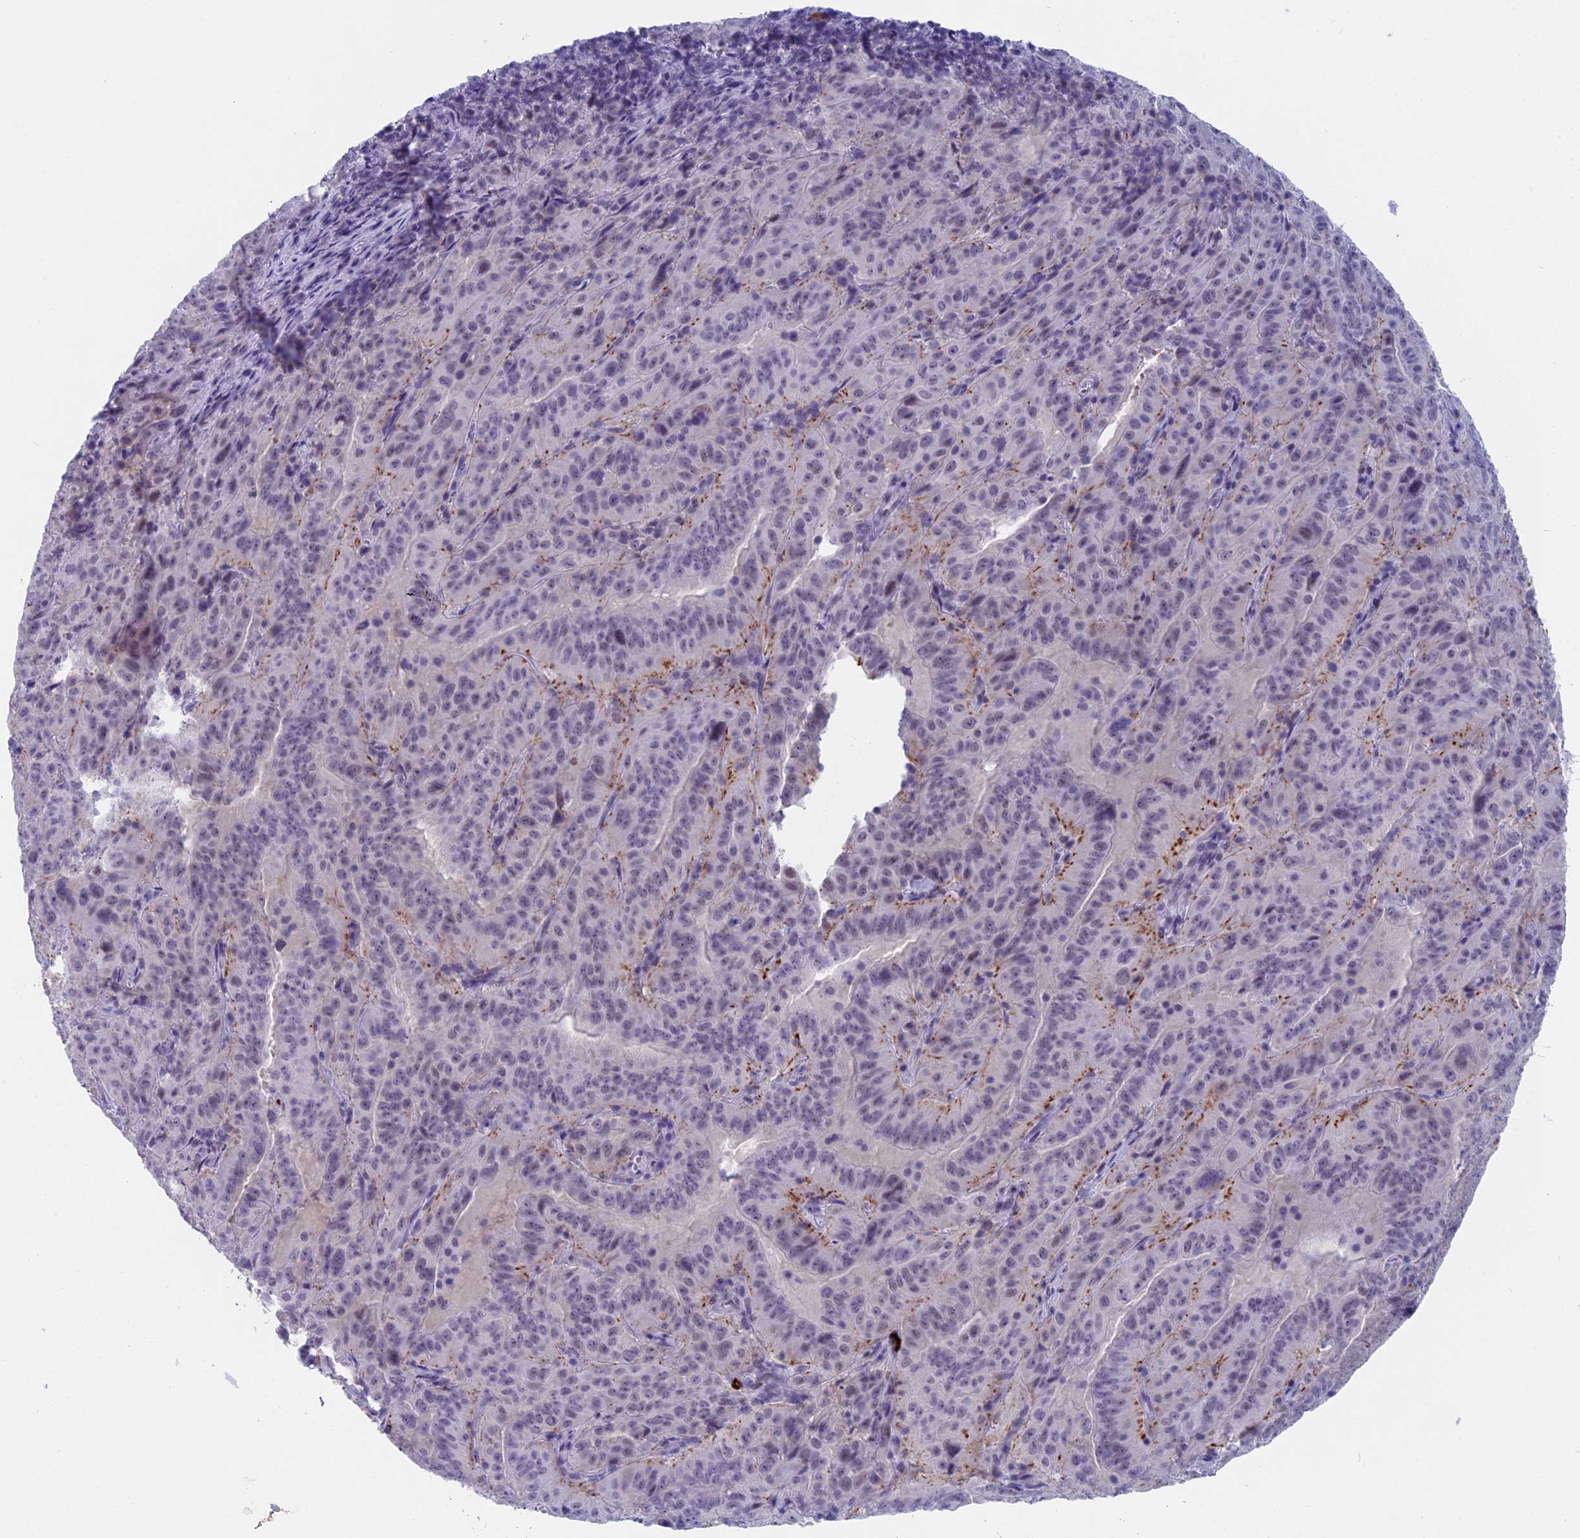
{"staining": {"intensity": "moderate", "quantity": "<25%", "location": "cytoplasmic/membranous"}, "tissue": "pancreatic cancer", "cell_type": "Tumor cells", "image_type": "cancer", "snomed": [{"axis": "morphology", "description": "Adenocarcinoma, NOS"}, {"axis": "topography", "description": "Pancreas"}], "caption": "Protein expression analysis of pancreatic cancer reveals moderate cytoplasmic/membranous positivity in approximately <25% of tumor cells. (DAB = brown stain, brightfield microscopy at high magnification).", "gene": "AIFM2", "patient": {"sex": "male", "age": 63}}